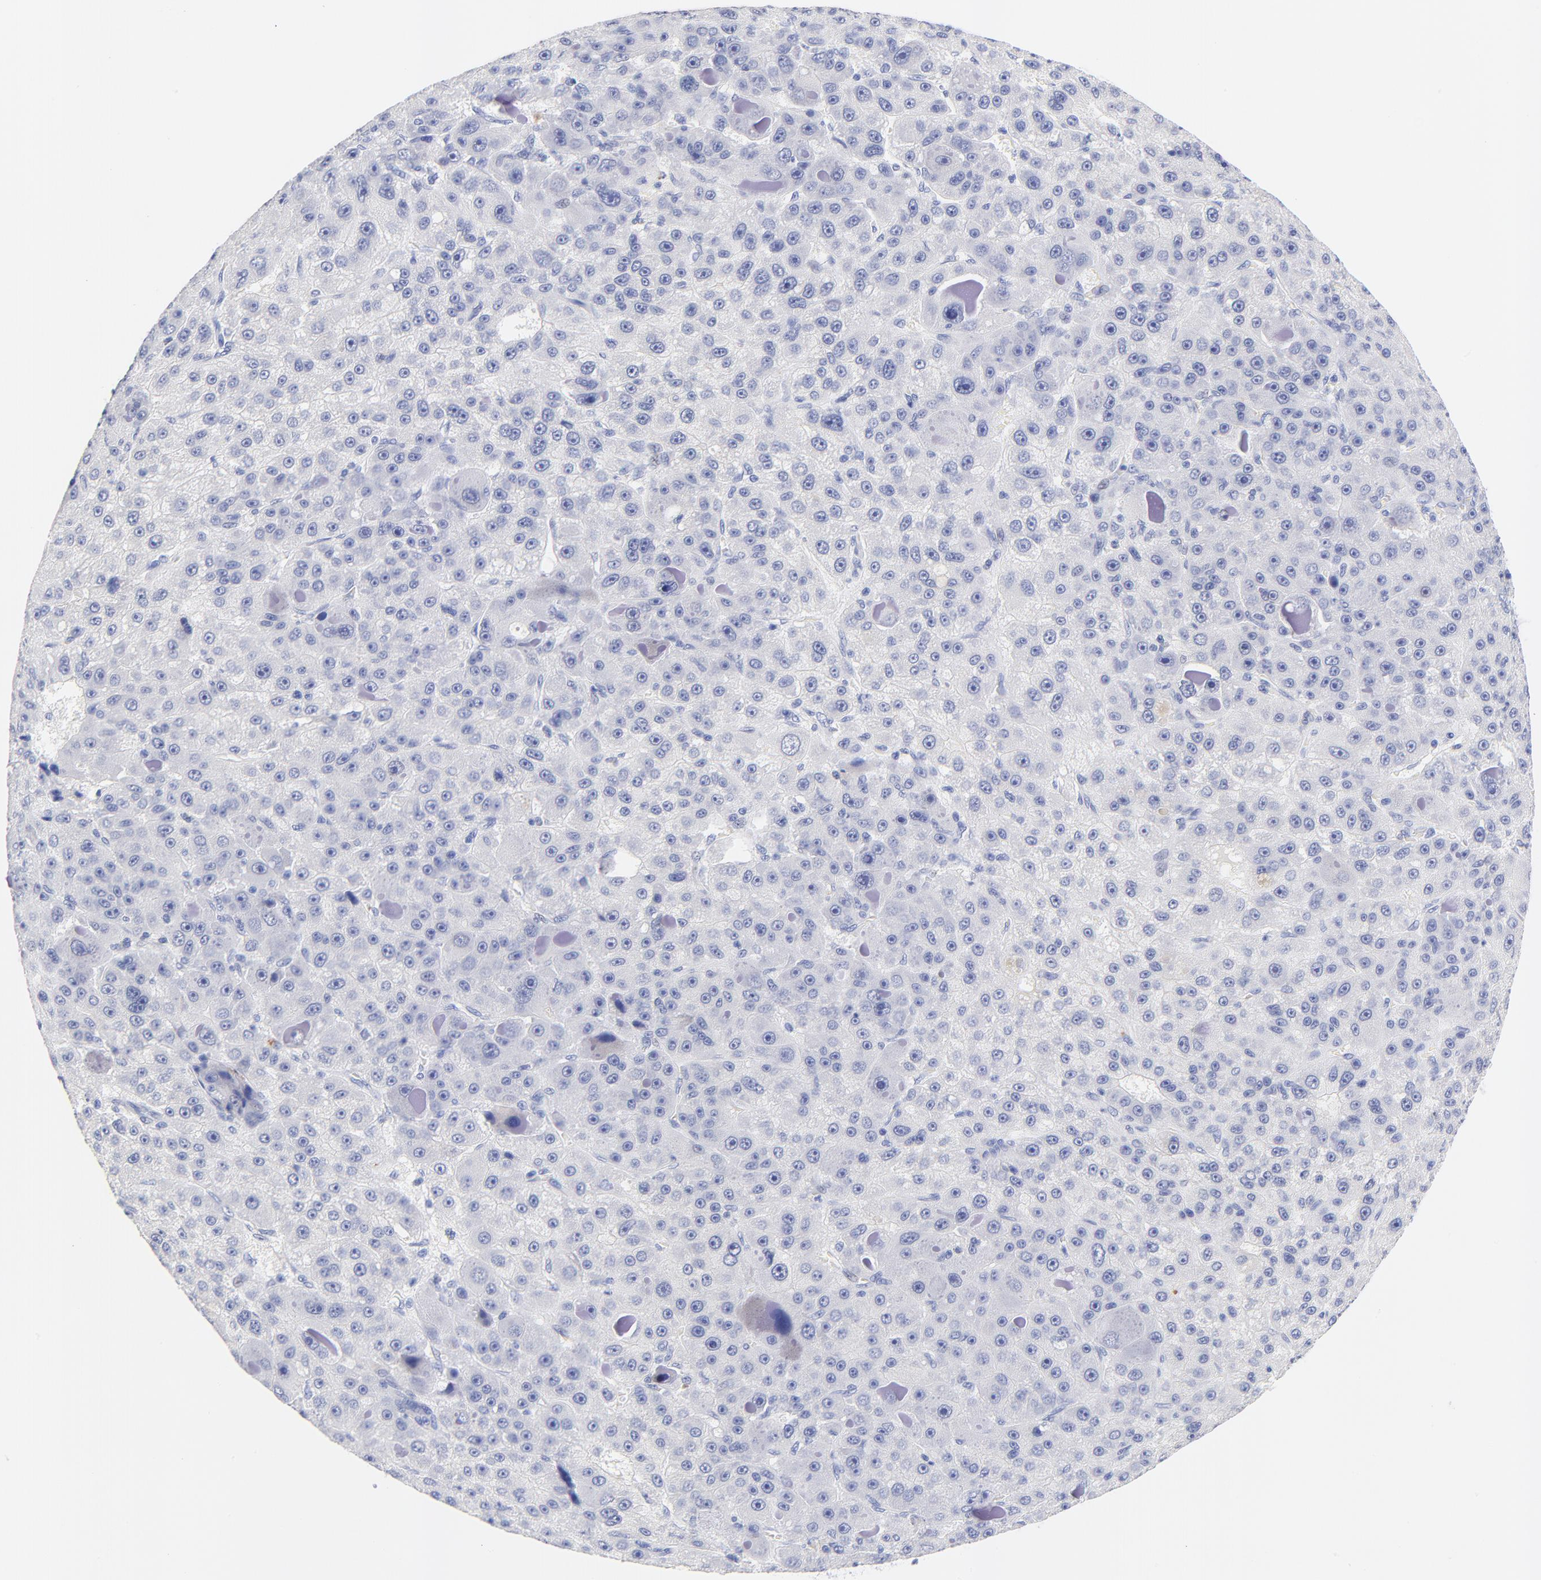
{"staining": {"intensity": "negative", "quantity": "none", "location": "none"}, "tissue": "liver cancer", "cell_type": "Tumor cells", "image_type": "cancer", "snomed": [{"axis": "morphology", "description": "Carcinoma, Hepatocellular, NOS"}, {"axis": "topography", "description": "Liver"}], "caption": "Tumor cells show no significant staining in liver cancer.", "gene": "FAM117B", "patient": {"sex": "male", "age": 76}}